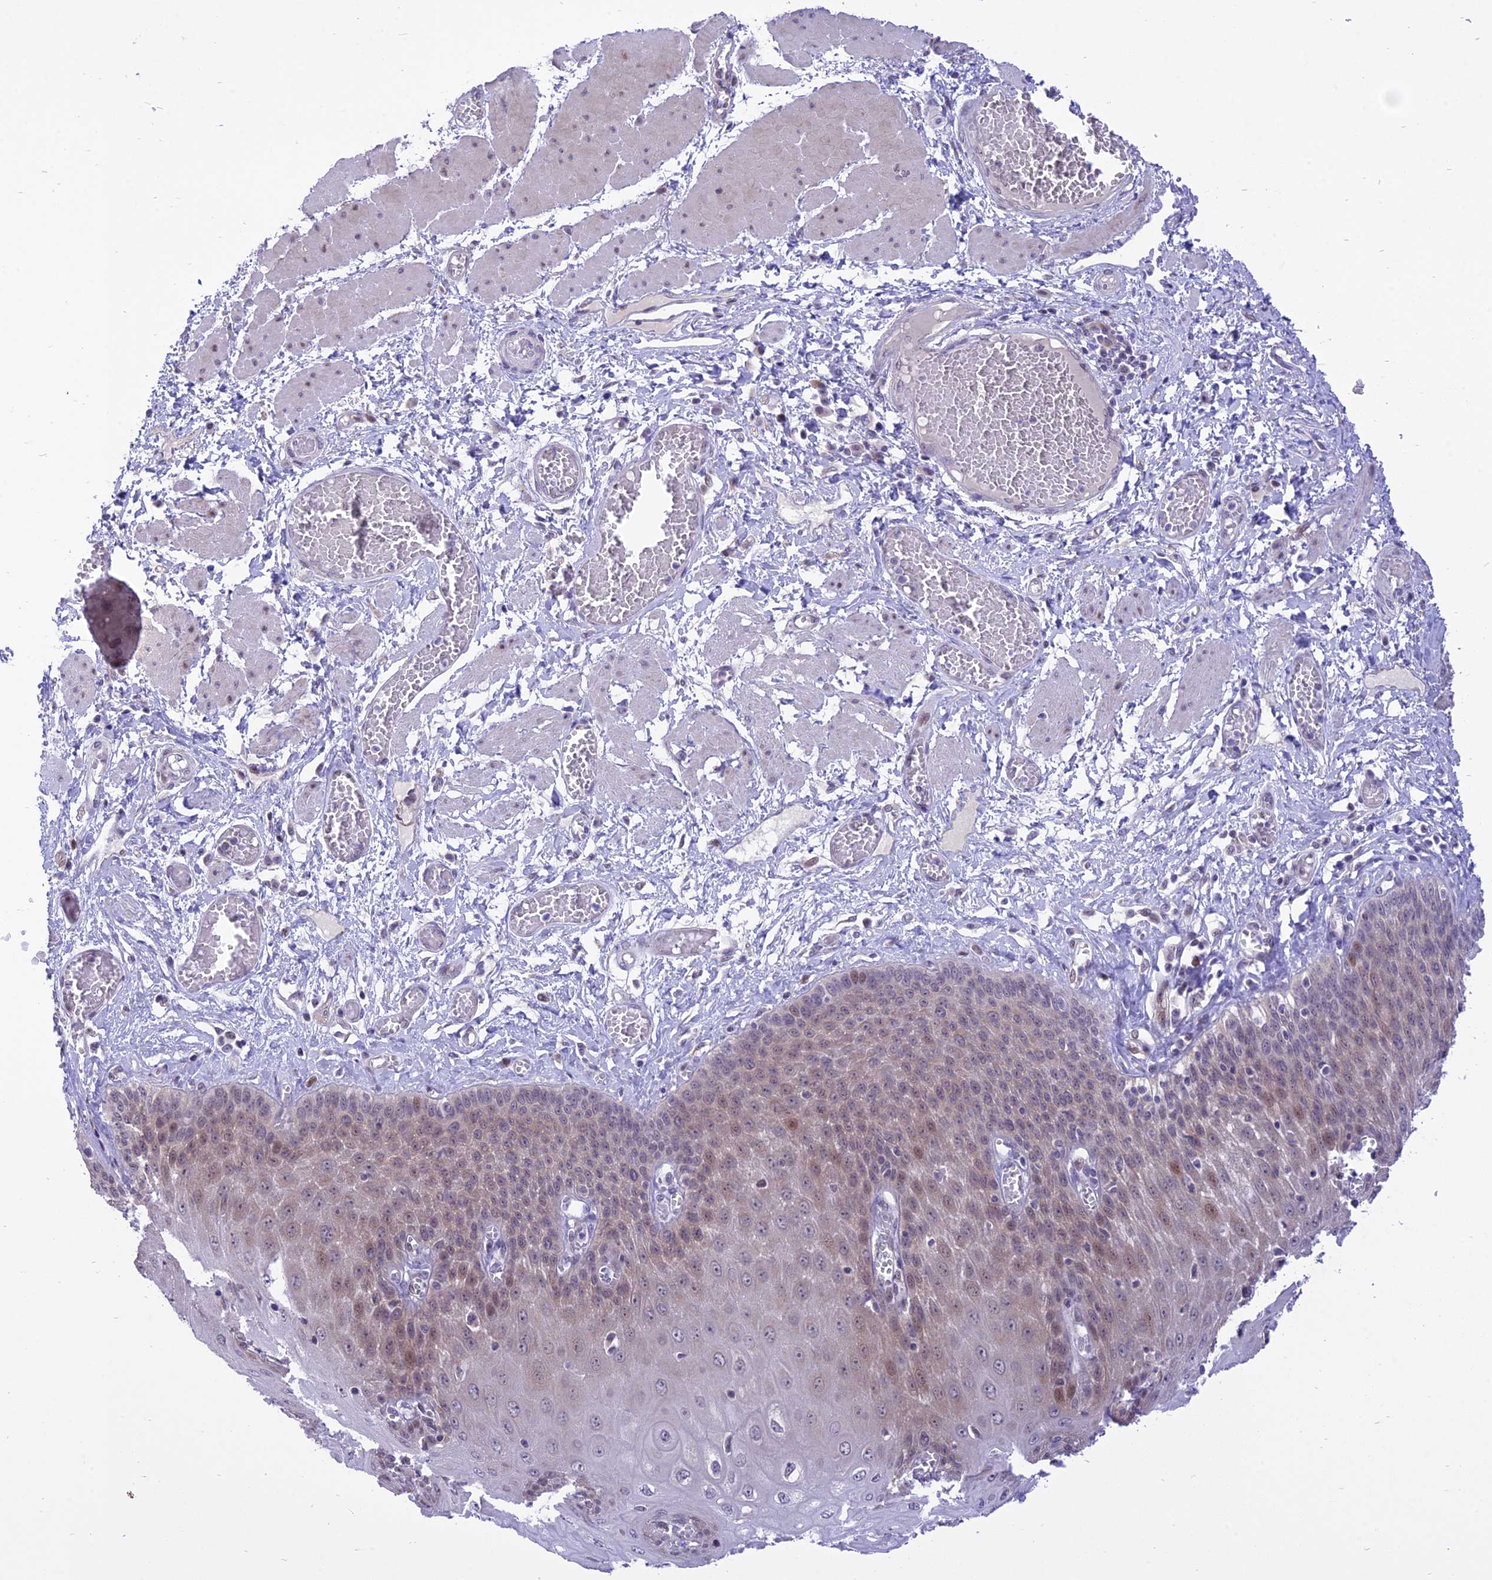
{"staining": {"intensity": "moderate", "quantity": "25%-75%", "location": "cytoplasmic/membranous,nuclear"}, "tissue": "esophagus", "cell_type": "Squamous epithelial cells", "image_type": "normal", "snomed": [{"axis": "morphology", "description": "Normal tissue, NOS"}, {"axis": "topography", "description": "Esophagus"}], "caption": "The micrograph exhibits a brown stain indicating the presence of a protein in the cytoplasmic/membranous,nuclear of squamous epithelial cells in esophagus.", "gene": "ZNF837", "patient": {"sex": "male", "age": 60}}